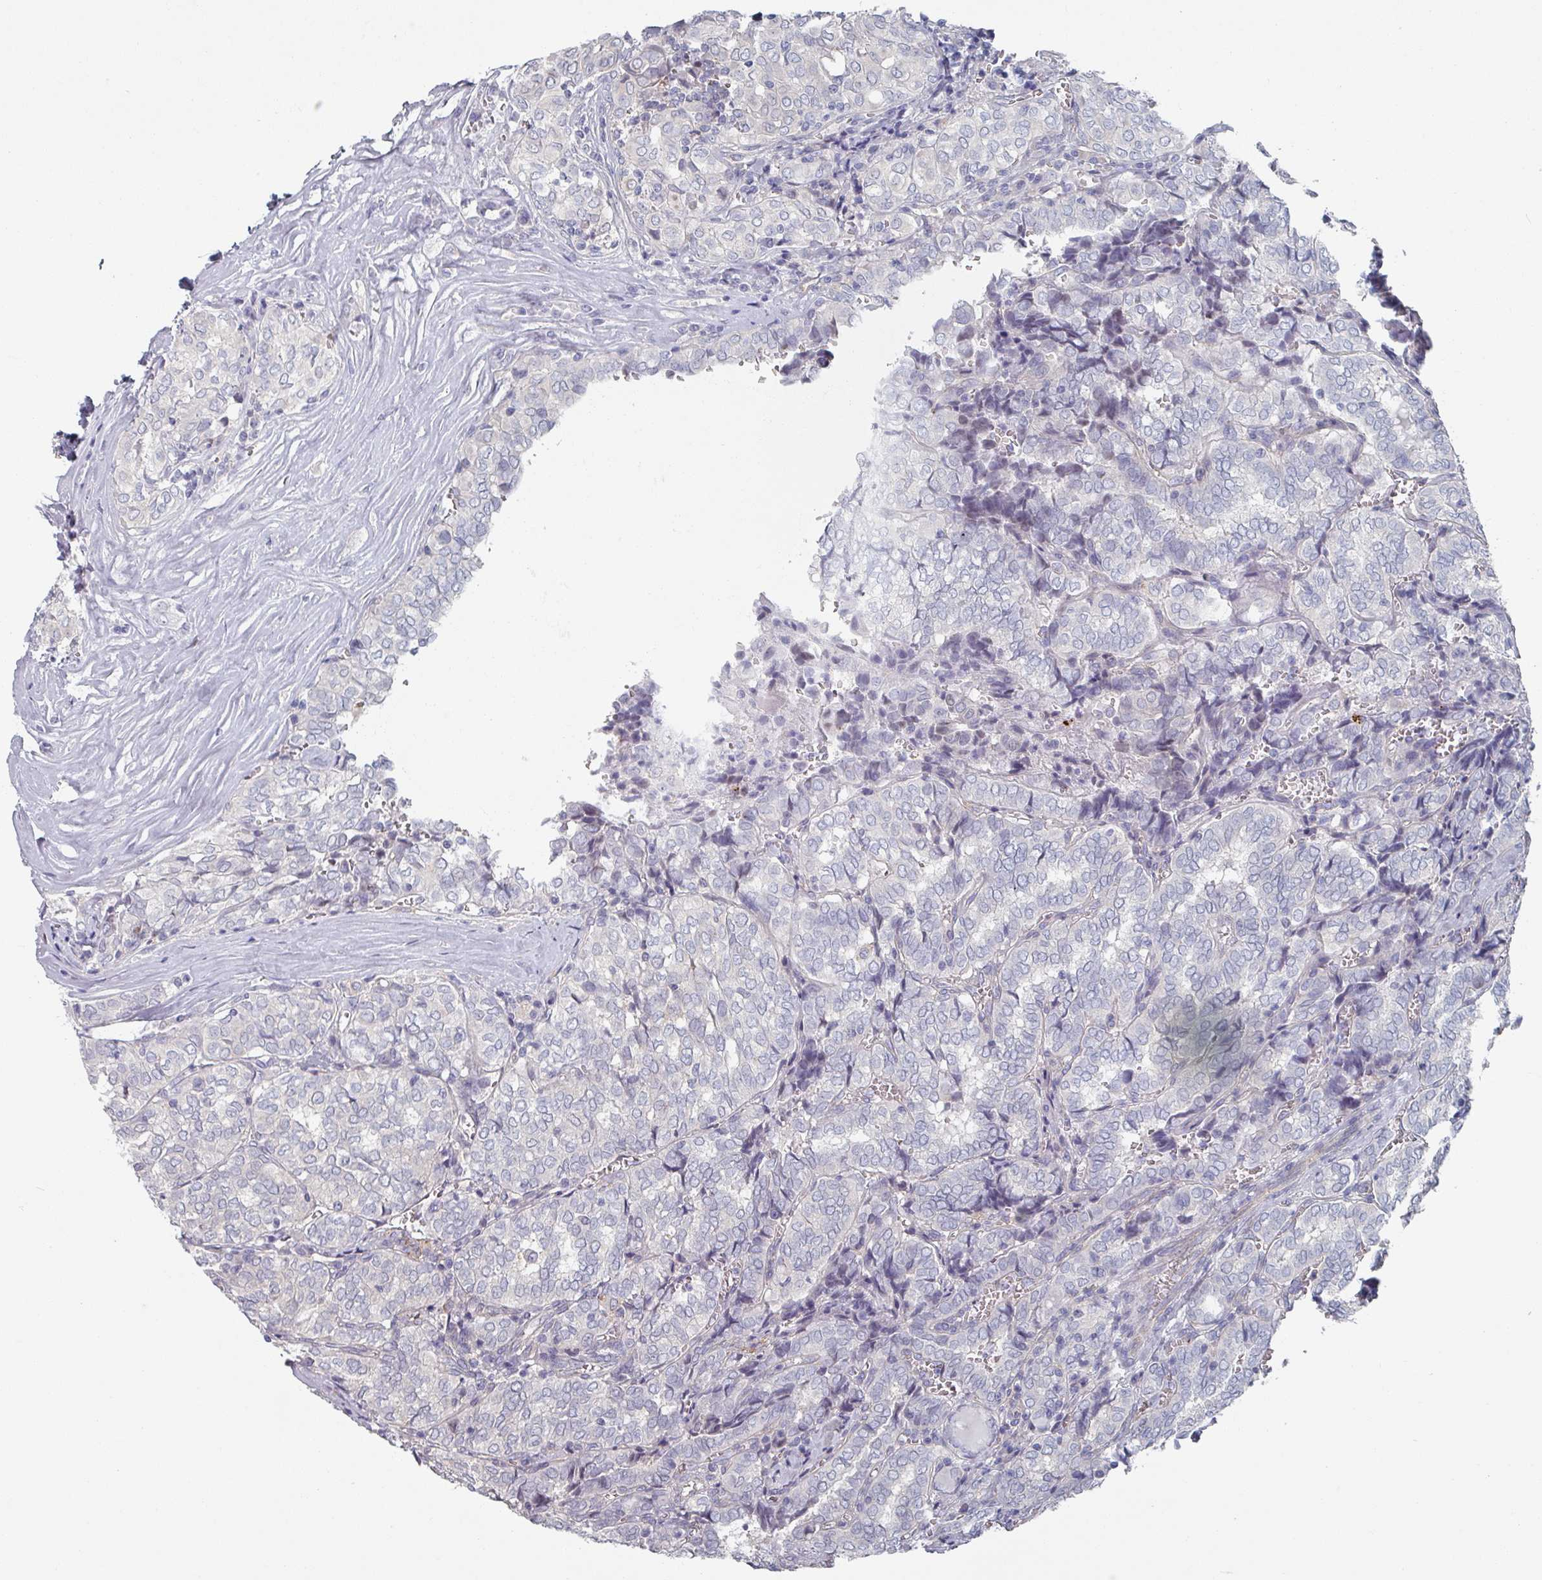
{"staining": {"intensity": "negative", "quantity": "none", "location": "none"}, "tissue": "thyroid cancer", "cell_type": "Tumor cells", "image_type": "cancer", "snomed": [{"axis": "morphology", "description": "Papillary adenocarcinoma, NOS"}, {"axis": "topography", "description": "Thyroid gland"}], "caption": "Tumor cells are negative for brown protein staining in thyroid cancer.", "gene": "EFL1", "patient": {"sex": "female", "age": 30}}